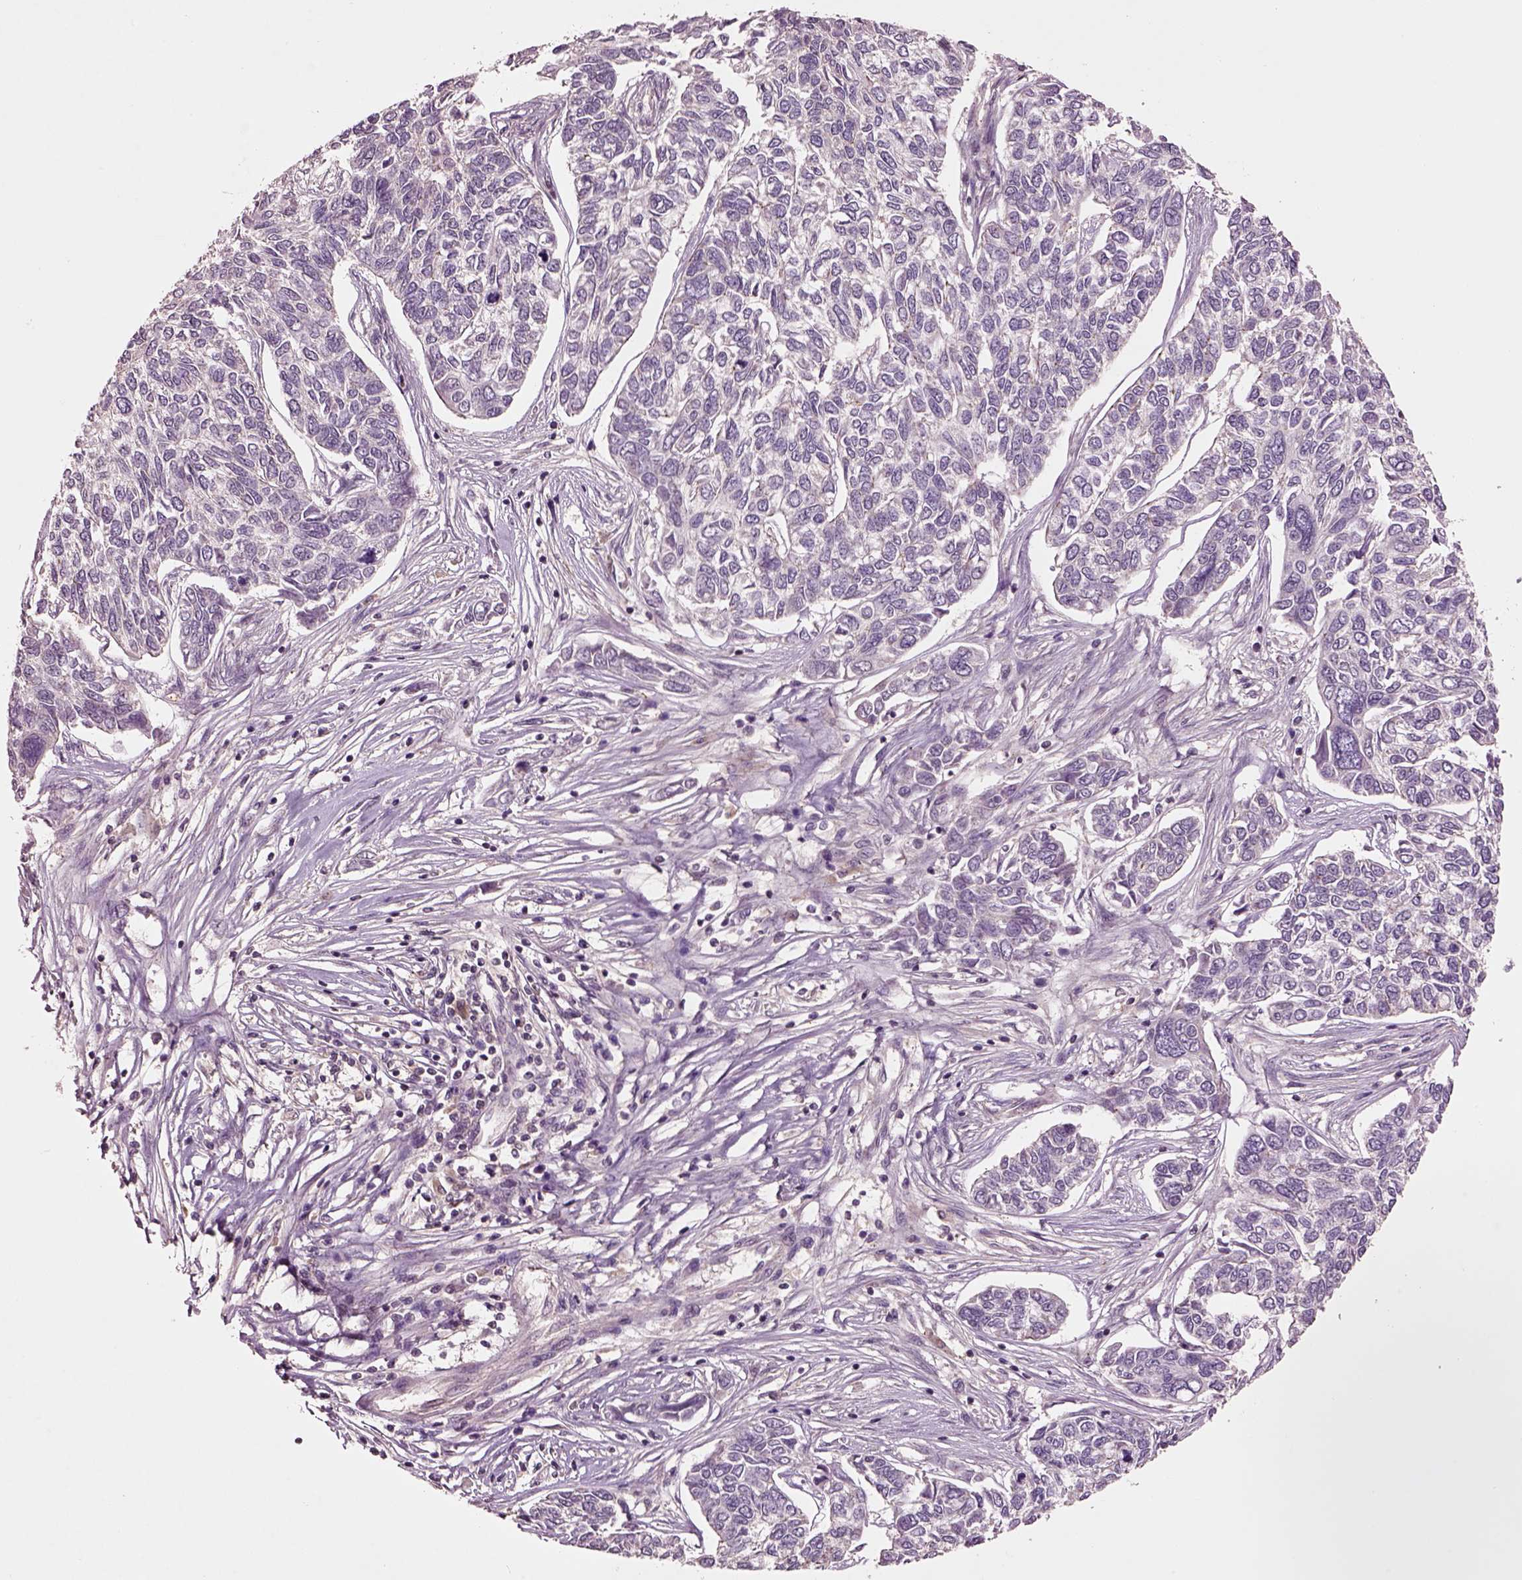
{"staining": {"intensity": "negative", "quantity": "none", "location": "none"}, "tissue": "skin cancer", "cell_type": "Tumor cells", "image_type": "cancer", "snomed": [{"axis": "morphology", "description": "Basal cell carcinoma"}, {"axis": "topography", "description": "Skin"}], "caption": "Skin cancer stained for a protein using IHC exhibits no expression tumor cells.", "gene": "MTHFS", "patient": {"sex": "female", "age": 65}}